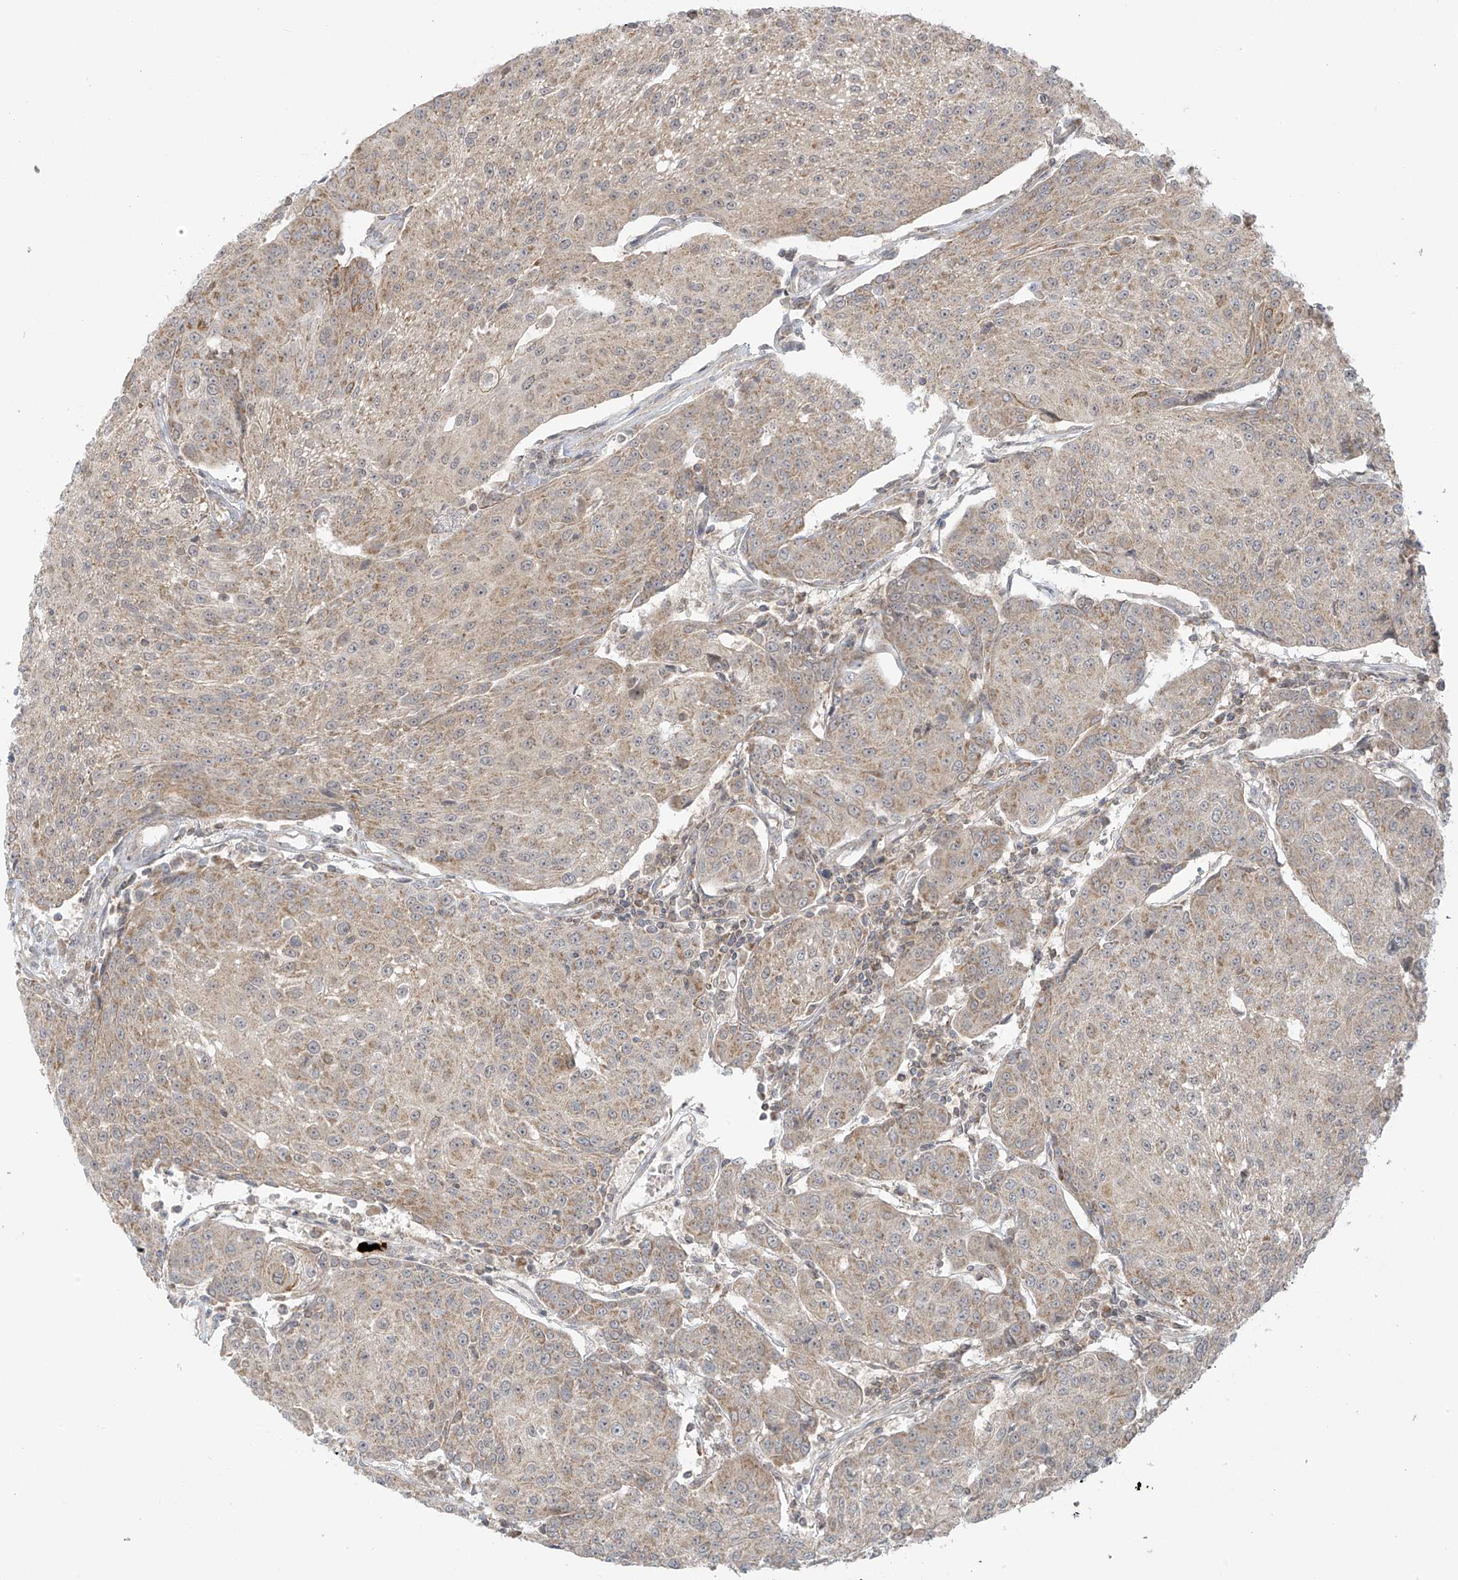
{"staining": {"intensity": "weak", "quantity": "25%-75%", "location": "cytoplasmic/membranous"}, "tissue": "urothelial cancer", "cell_type": "Tumor cells", "image_type": "cancer", "snomed": [{"axis": "morphology", "description": "Urothelial carcinoma, High grade"}, {"axis": "topography", "description": "Urinary bladder"}], "caption": "Tumor cells show weak cytoplasmic/membranous positivity in approximately 25%-75% of cells in high-grade urothelial carcinoma.", "gene": "HDDC2", "patient": {"sex": "female", "age": 85}}